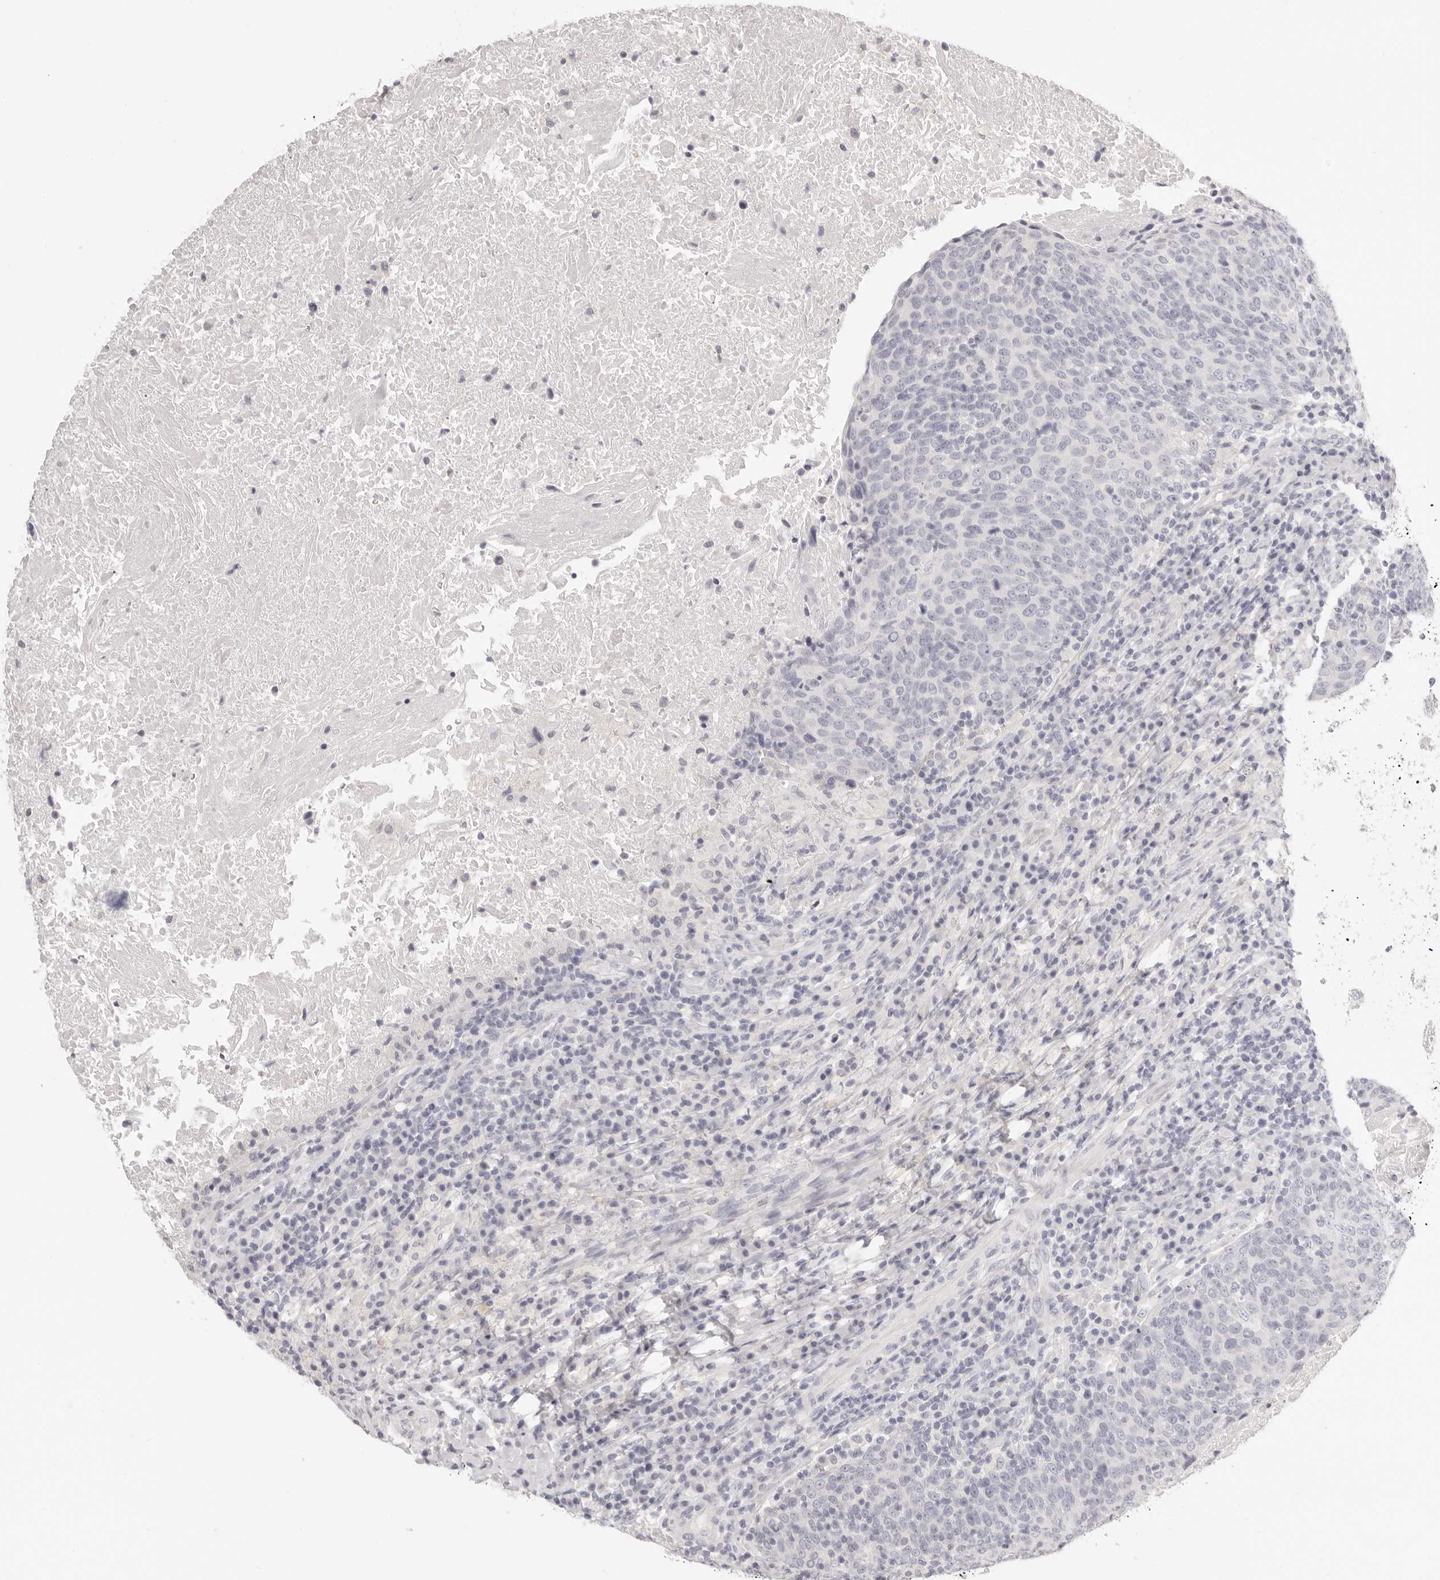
{"staining": {"intensity": "negative", "quantity": "none", "location": "none"}, "tissue": "head and neck cancer", "cell_type": "Tumor cells", "image_type": "cancer", "snomed": [{"axis": "morphology", "description": "Squamous cell carcinoma, NOS"}, {"axis": "morphology", "description": "Squamous cell carcinoma, metastatic, NOS"}, {"axis": "topography", "description": "Lymph node"}, {"axis": "topography", "description": "Head-Neck"}], "caption": "Micrograph shows no protein expression in tumor cells of head and neck metastatic squamous cell carcinoma tissue.", "gene": "FABP1", "patient": {"sex": "male", "age": 62}}